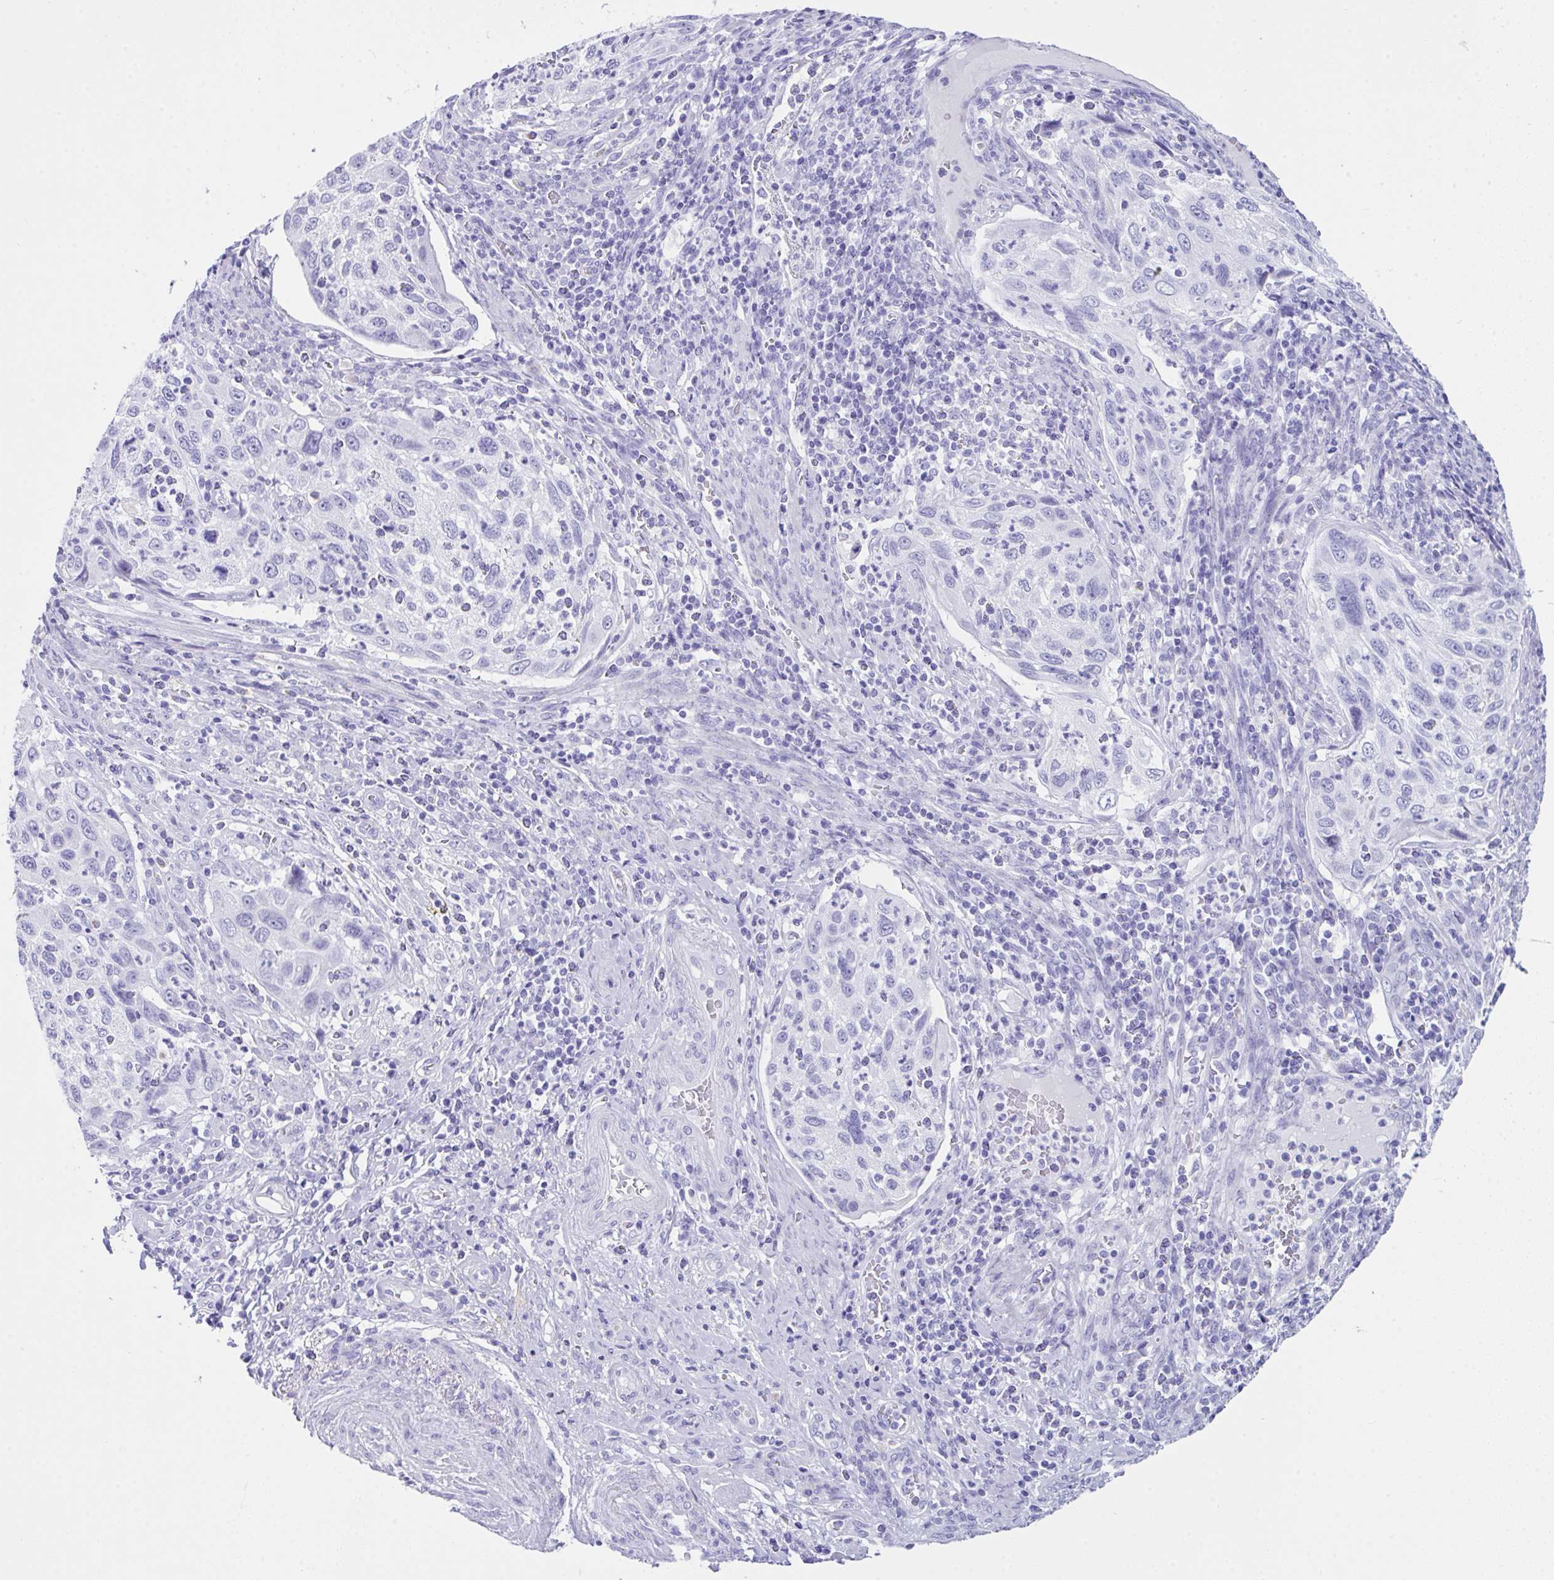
{"staining": {"intensity": "negative", "quantity": "none", "location": "none"}, "tissue": "cervical cancer", "cell_type": "Tumor cells", "image_type": "cancer", "snomed": [{"axis": "morphology", "description": "Squamous cell carcinoma, NOS"}, {"axis": "topography", "description": "Cervix"}], "caption": "This is an immunohistochemistry (IHC) histopathology image of cervical cancer. There is no staining in tumor cells.", "gene": "LGALS4", "patient": {"sex": "female", "age": 70}}